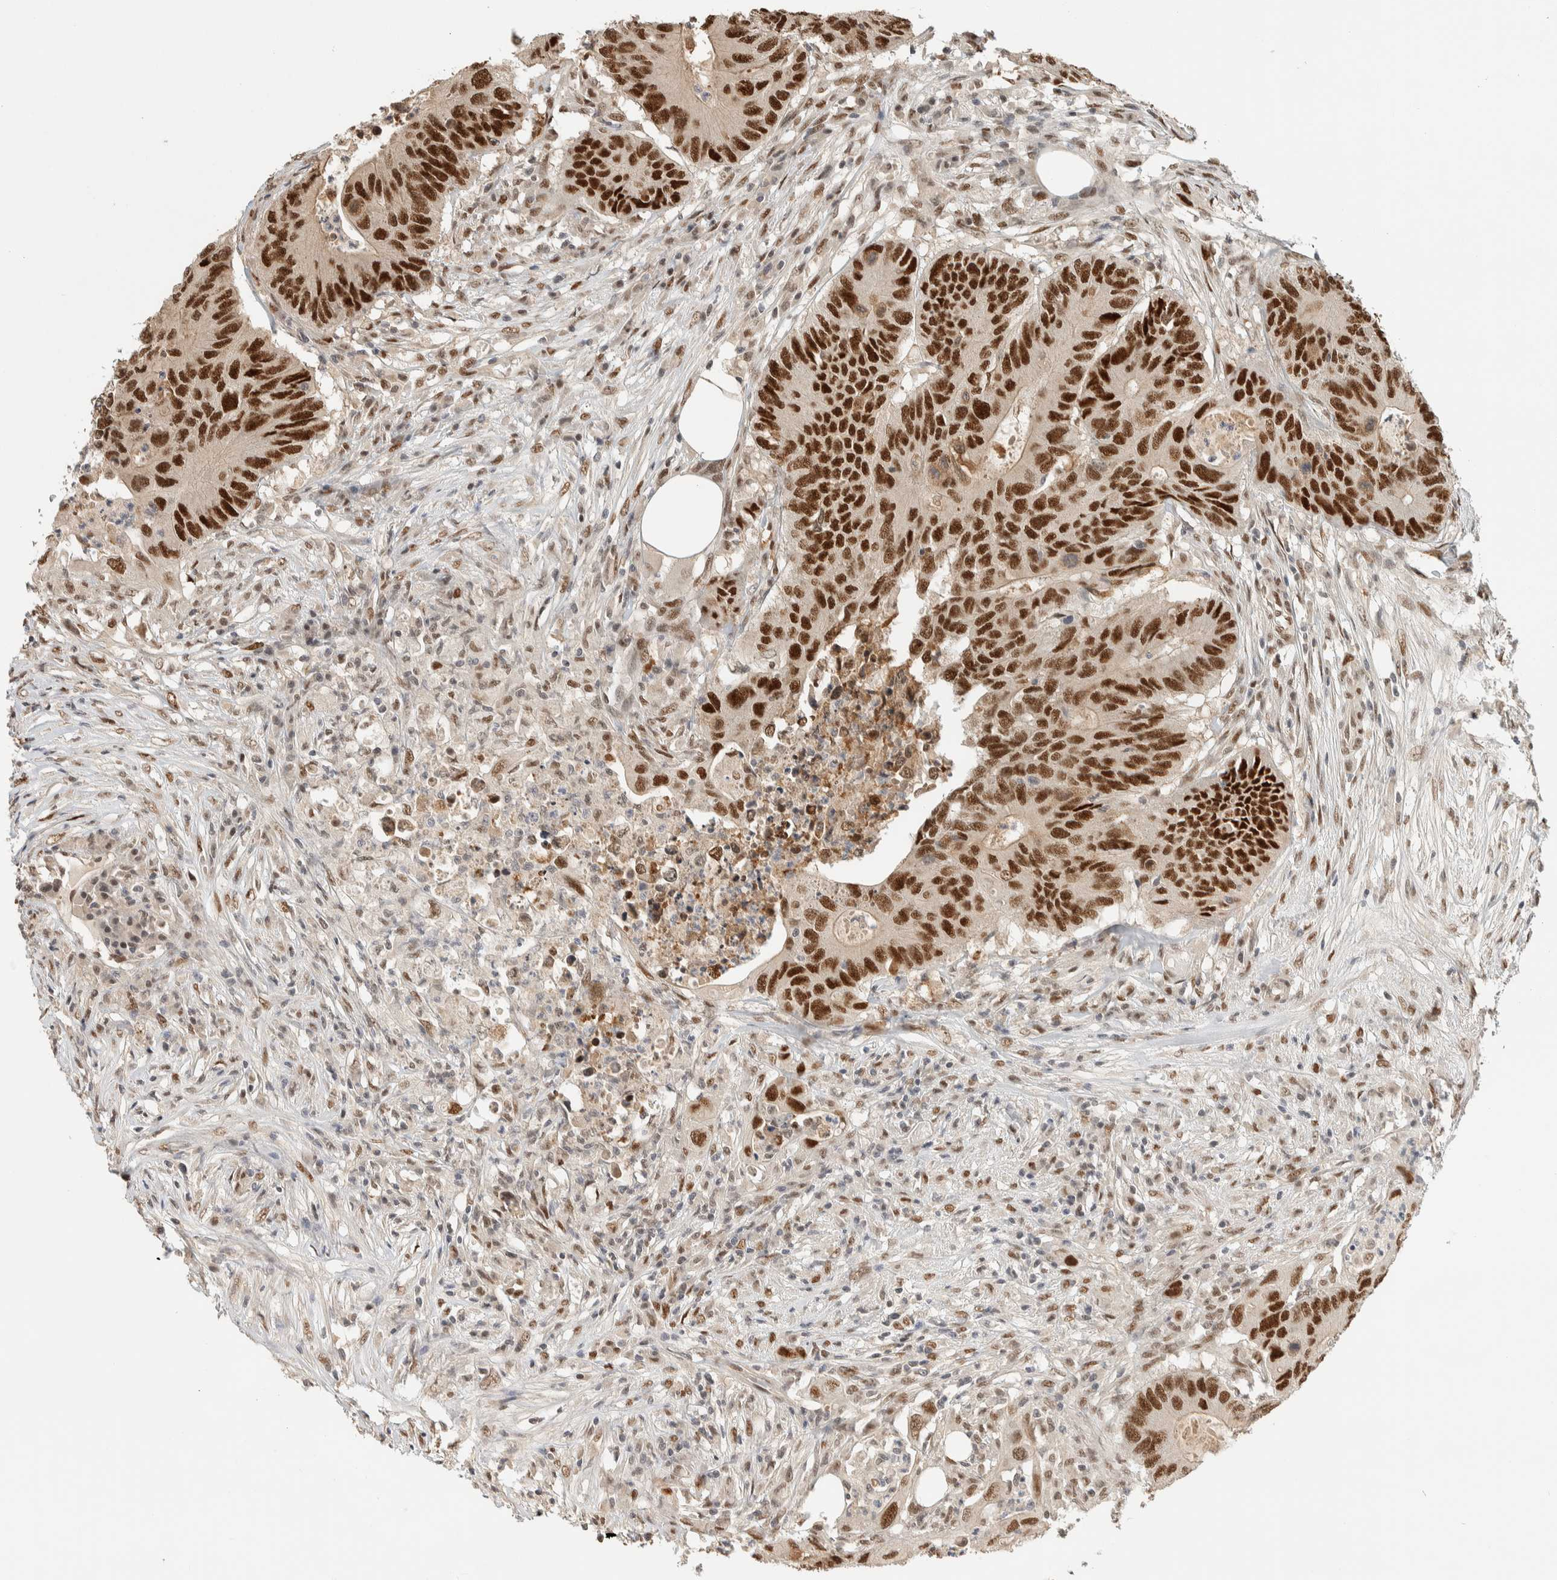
{"staining": {"intensity": "strong", "quantity": ">75%", "location": "nuclear"}, "tissue": "colorectal cancer", "cell_type": "Tumor cells", "image_type": "cancer", "snomed": [{"axis": "morphology", "description": "Adenocarcinoma, NOS"}, {"axis": "topography", "description": "Colon"}], "caption": "Colorectal cancer (adenocarcinoma) stained with DAB (3,3'-diaminobenzidine) immunohistochemistry reveals high levels of strong nuclear expression in about >75% of tumor cells. (brown staining indicates protein expression, while blue staining denotes nuclei).", "gene": "PUS7", "patient": {"sex": "male", "age": 71}}